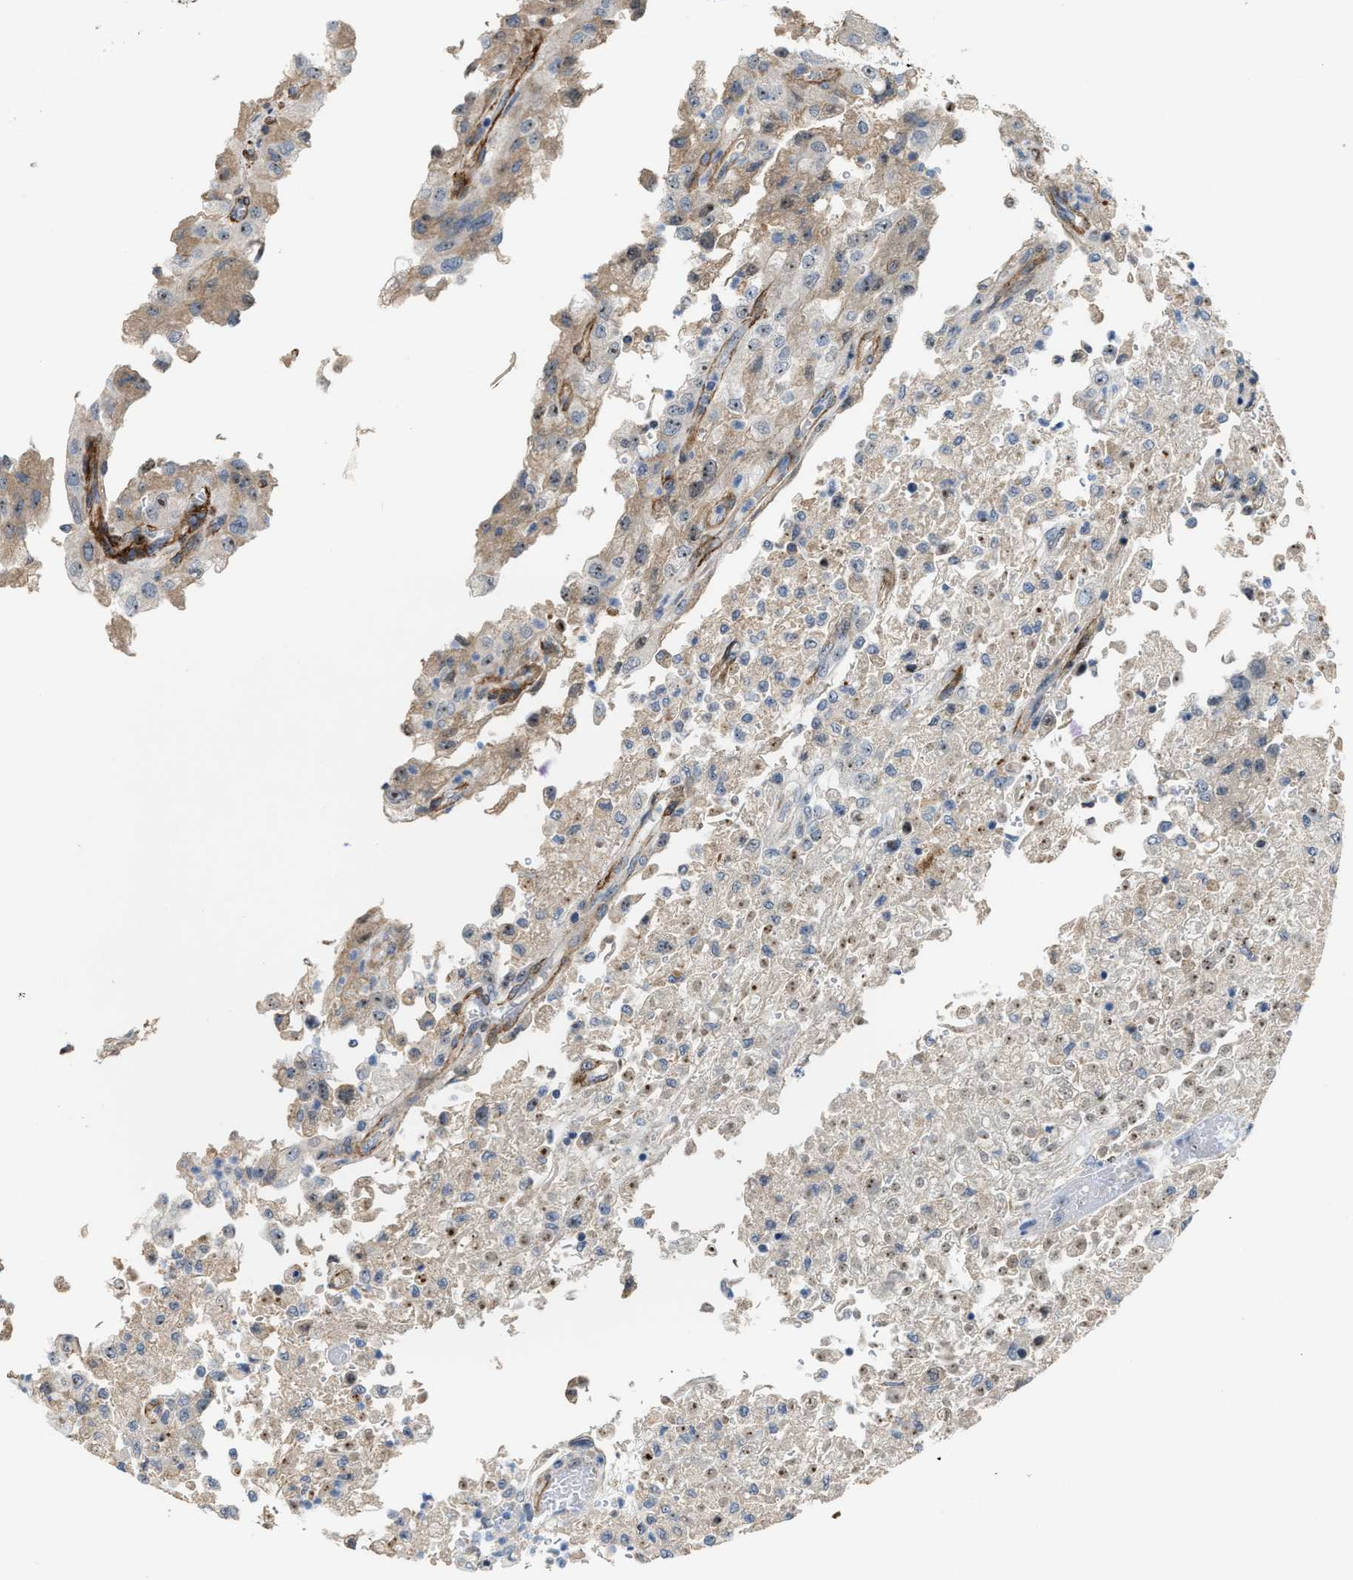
{"staining": {"intensity": "moderate", "quantity": "<25%", "location": "nuclear"}, "tissue": "renal cancer", "cell_type": "Tumor cells", "image_type": "cancer", "snomed": [{"axis": "morphology", "description": "Adenocarcinoma, NOS"}, {"axis": "topography", "description": "Kidney"}], "caption": "Immunohistochemistry micrograph of neoplastic tissue: renal adenocarcinoma stained using IHC demonstrates low levels of moderate protein expression localized specifically in the nuclear of tumor cells, appearing as a nuclear brown color.", "gene": "ZNF783", "patient": {"sex": "female", "age": 54}}